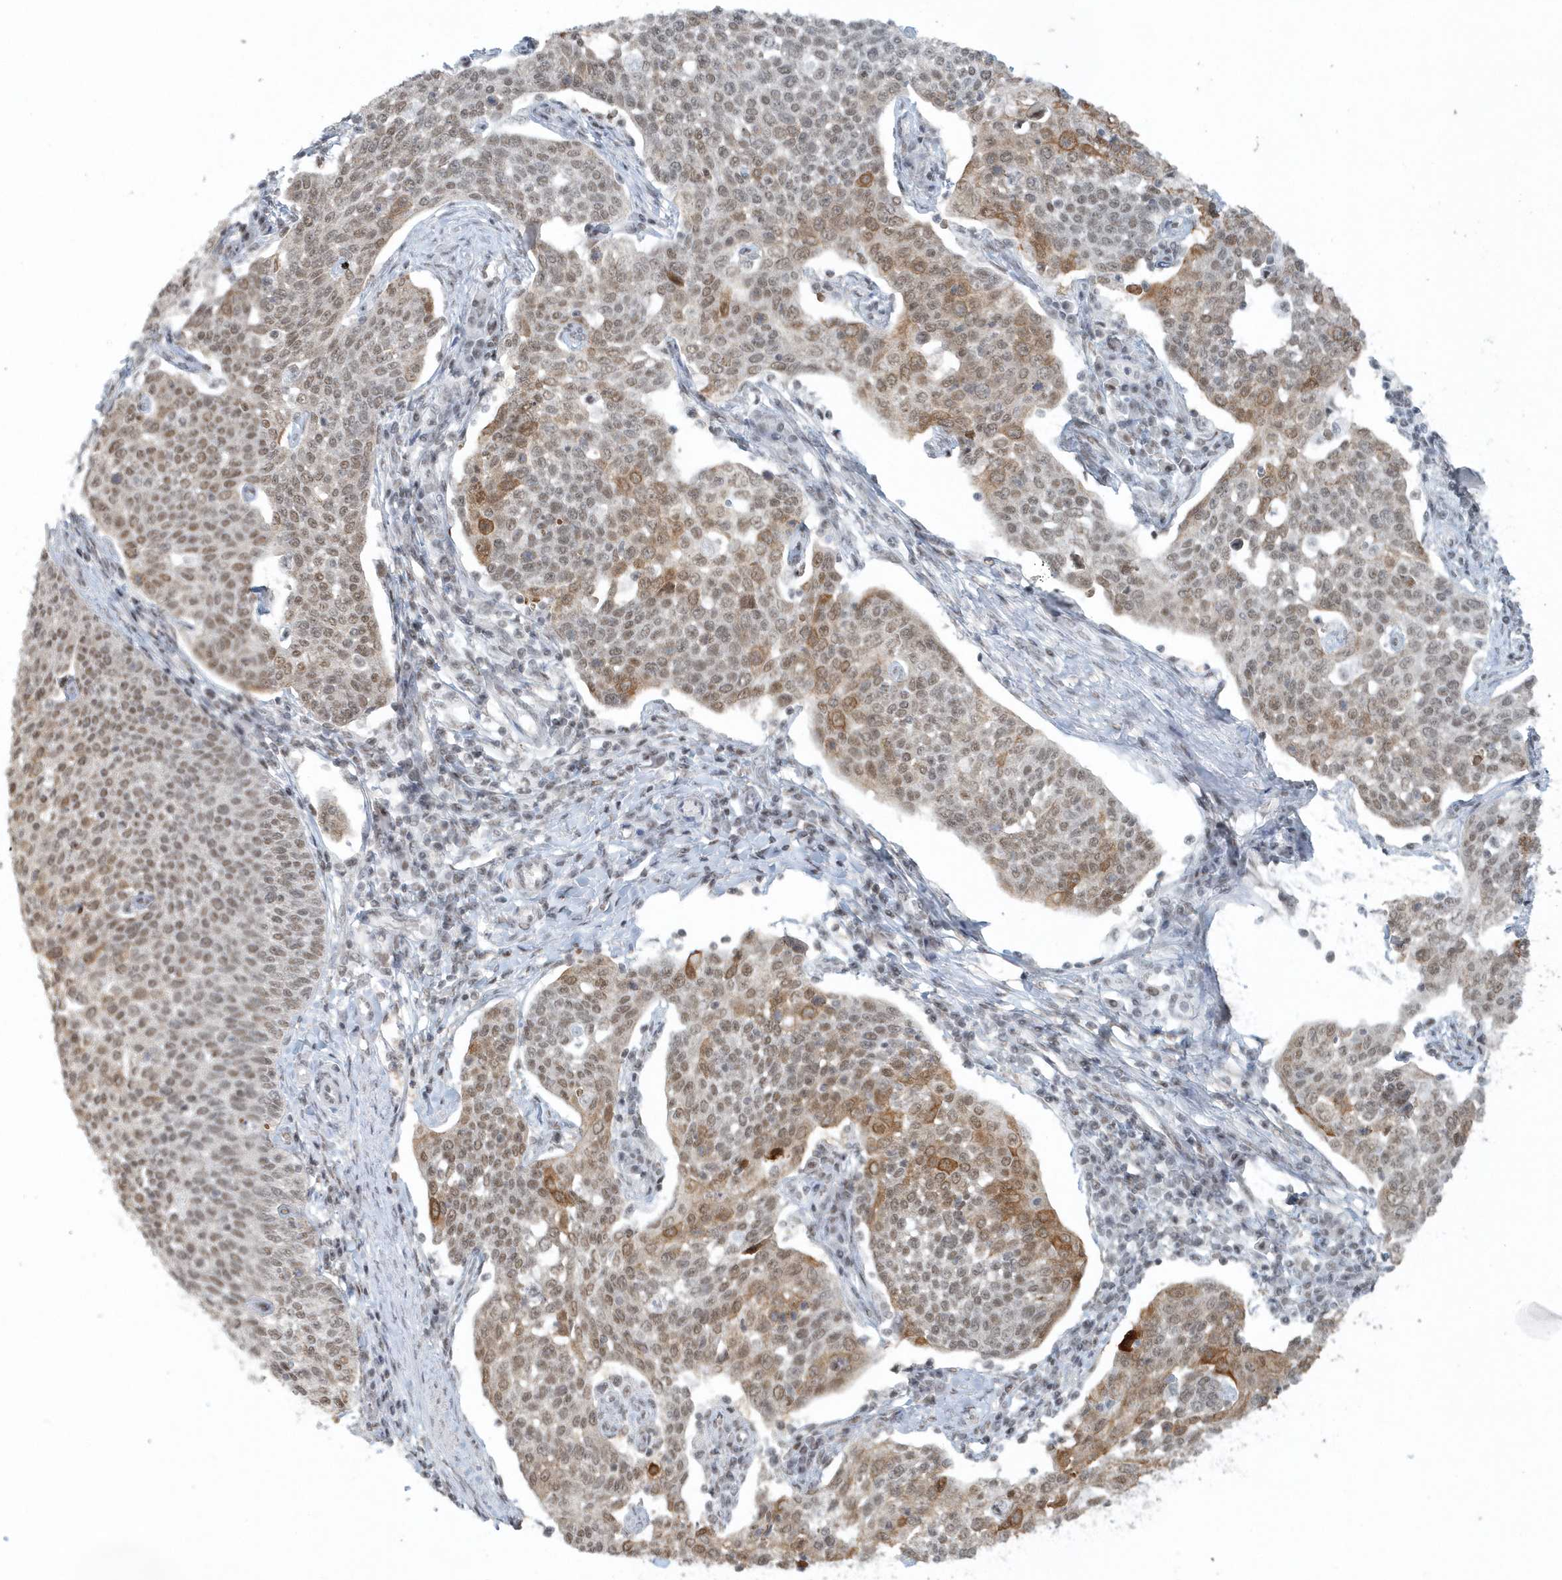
{"staining": {"intensity": "moderate", "quantity": "25%-75%", "location": "cytoplasmic/membranous,nuclear"}, "tissue": "cervical cancer", "cell_type": "Tumor cells", "image_type": "cancer", "snomed": [{"axis": "morphology", "description": "Squamous cell carcinoma, NOS"}, {"axis": "topography", "description": "Cervix"}], "caption": "This photomicrograph reveals IHC staining of human cervical squamous cell carcinoma, with medium moderate cytoplasmic/membranous and nuclear expression in approximately 25%-75% of tumor cells.", "gene": "YTHDC1", "patient": {"sex": "female", "age": 34}}